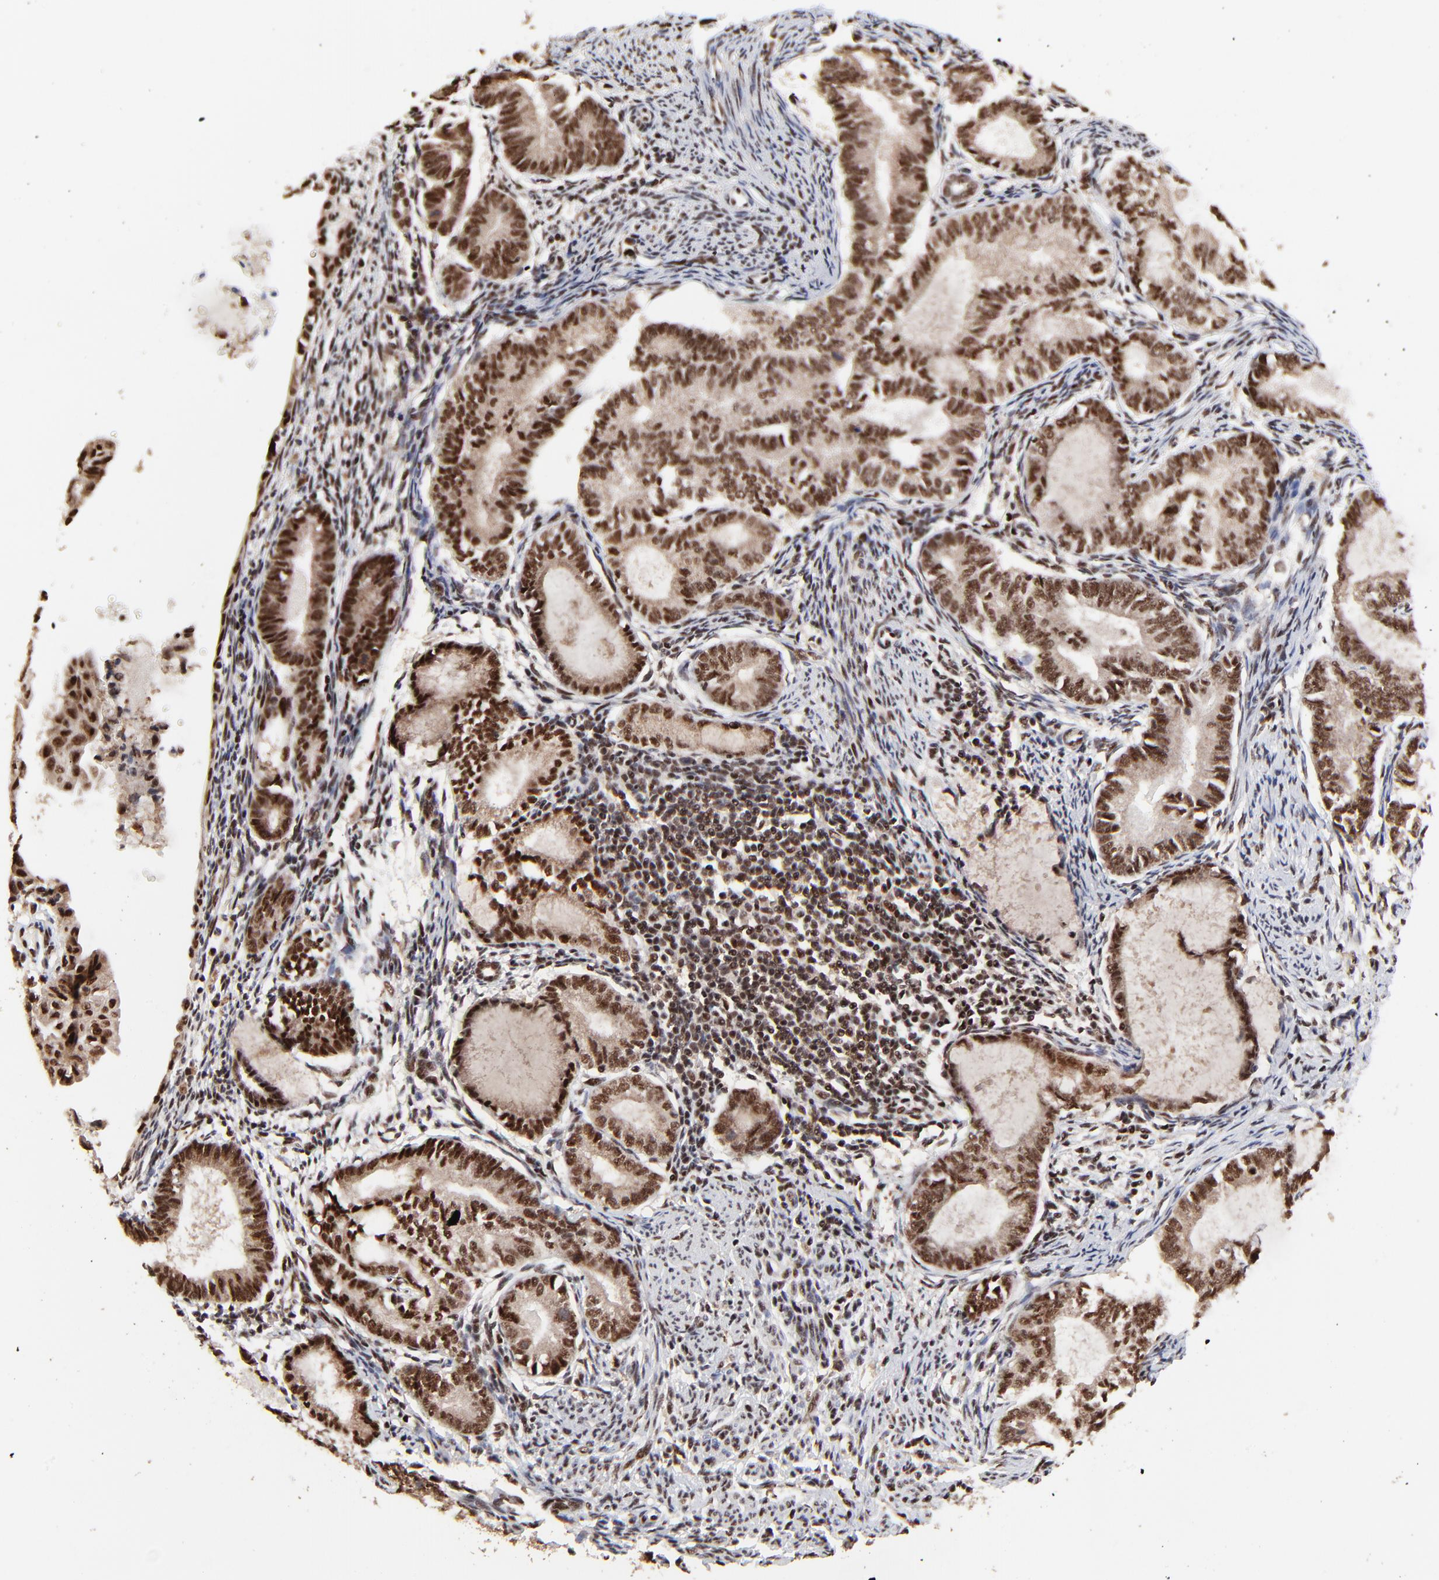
{"staining": {"intensity": "strong", "quantity": ">75%", "location": "nuclear"}, "tissue": "endometrial cancer", "cell_type": "Tumor cells", "image_type": "cancer", "snomed": [{"axis": "morphology", "description": "Adenocarcinoma, NOS"}, {"axis": "topography", "description": "Endometrium"}], "caption": "Strong nuclear expression for a protein is identified in approximately >75% of tumor cells of endometrial cancer using IHC.", "gene": "RBM22", "patient": {"sex": "female", "age": 63}}